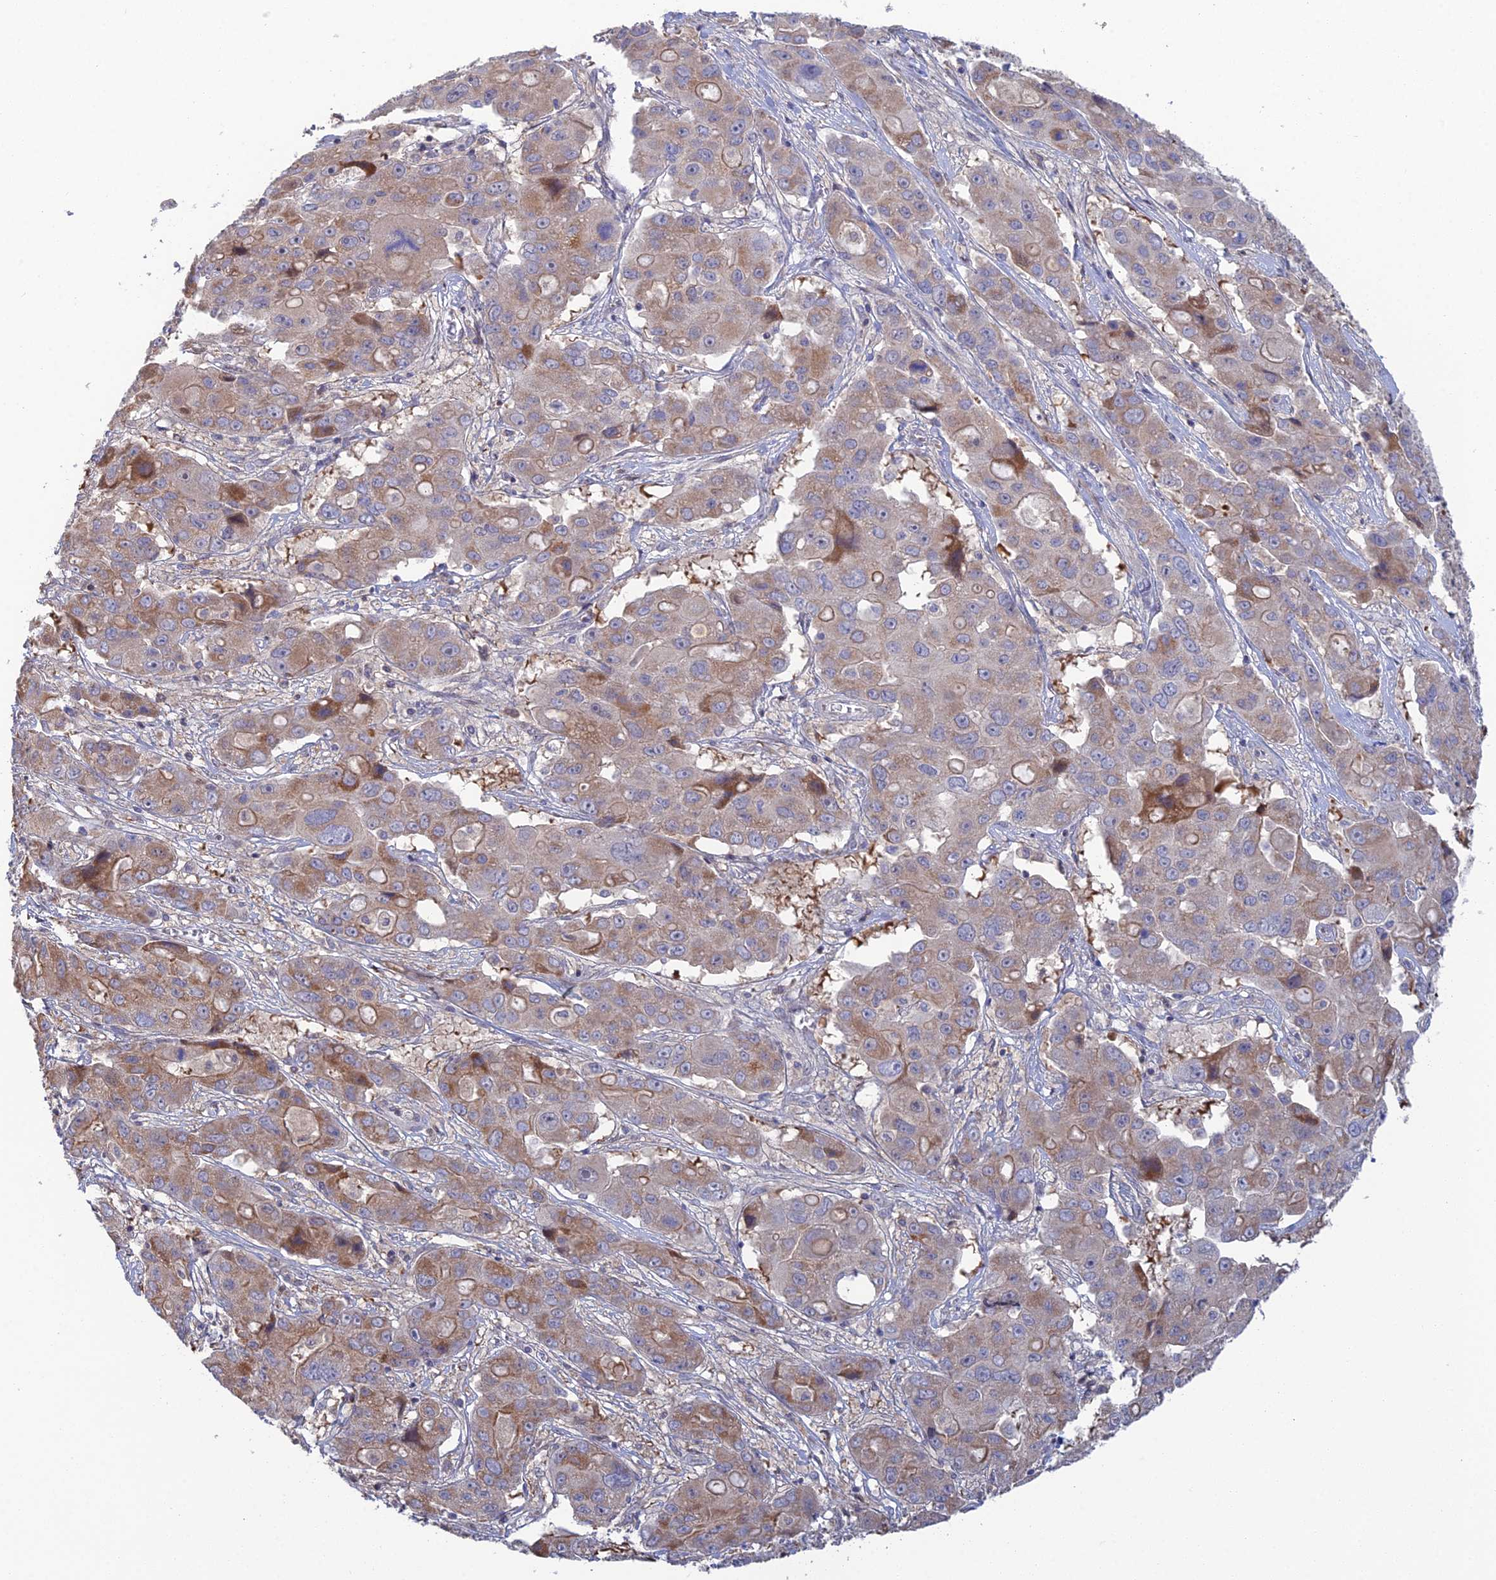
{"staining": {"intensity": "moderate", "quantity": "<25%", "location": "cytoplasmic/membranous"}, "tissue": "liver cancer", "cell_type": "Tumor cells", "image_type": "cancer", "snomed": [{"axis": "morphology", "description": "Cholangiocarcinoma"}, {"axis": "topography", "description": "Liver"}], "caption": "Protein expression analysis of human liver cancer reveals moderate cytoplasmic/membranous expression in approximately <25% of tumor cells. (Brightfield microscopy of DAB IHC at high magnification).", "gene": "ARL16", "patient": {"sex": "male", "age": 67}}